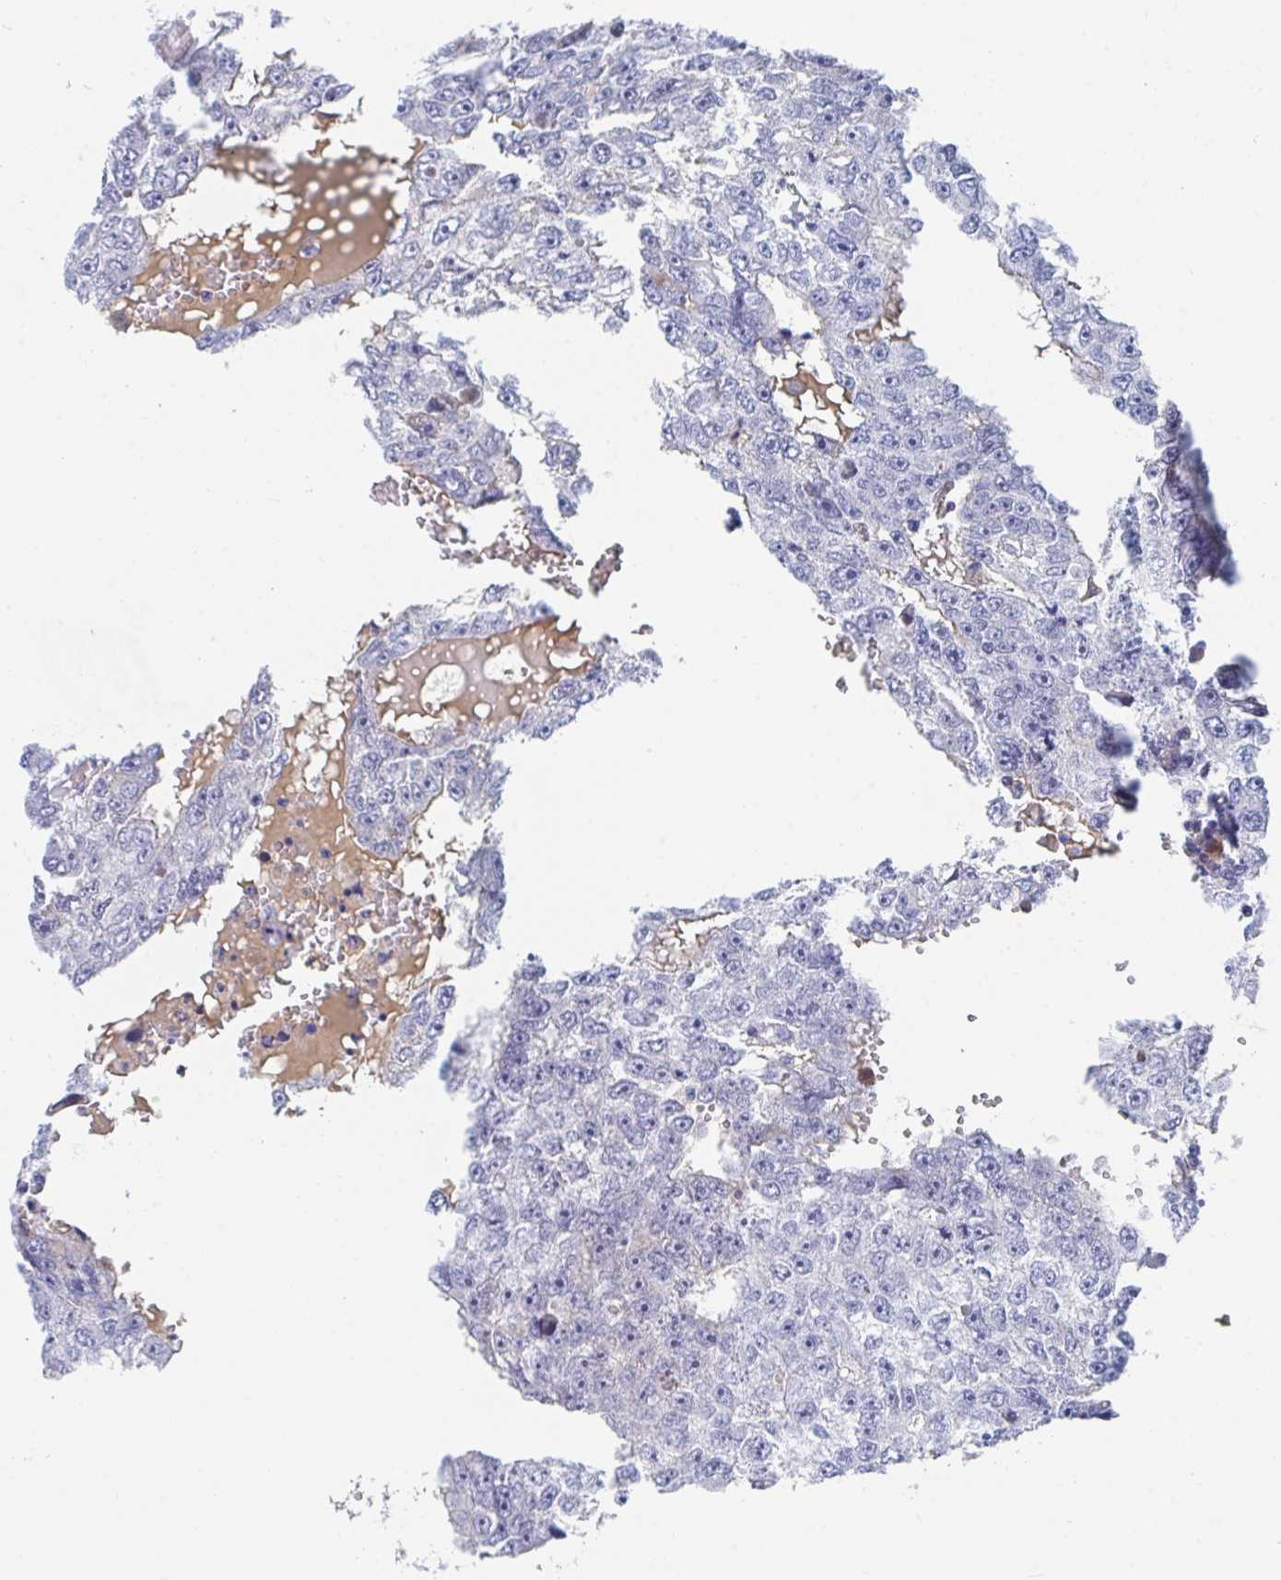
{"staining": {"intensity": "negative", "quantity": "none", "location": "none"}, "tissue": "testis cancer", "cell_type": "Tumor cells", "image_type": "cancer", "snomed": [{"axis": "morphology", "description": "Carcinoma, Embryonal, NOS"}, {"axis": "topography", "description": "Testis"}], "caption": "Human testis cancer (embryonal carcinoma) stained for a protein using immunohistochemistry demonstrates no positivity in tumor cells.", "gene": "TNFAIP6", "patient": {"sex": "male", "age": 20}}